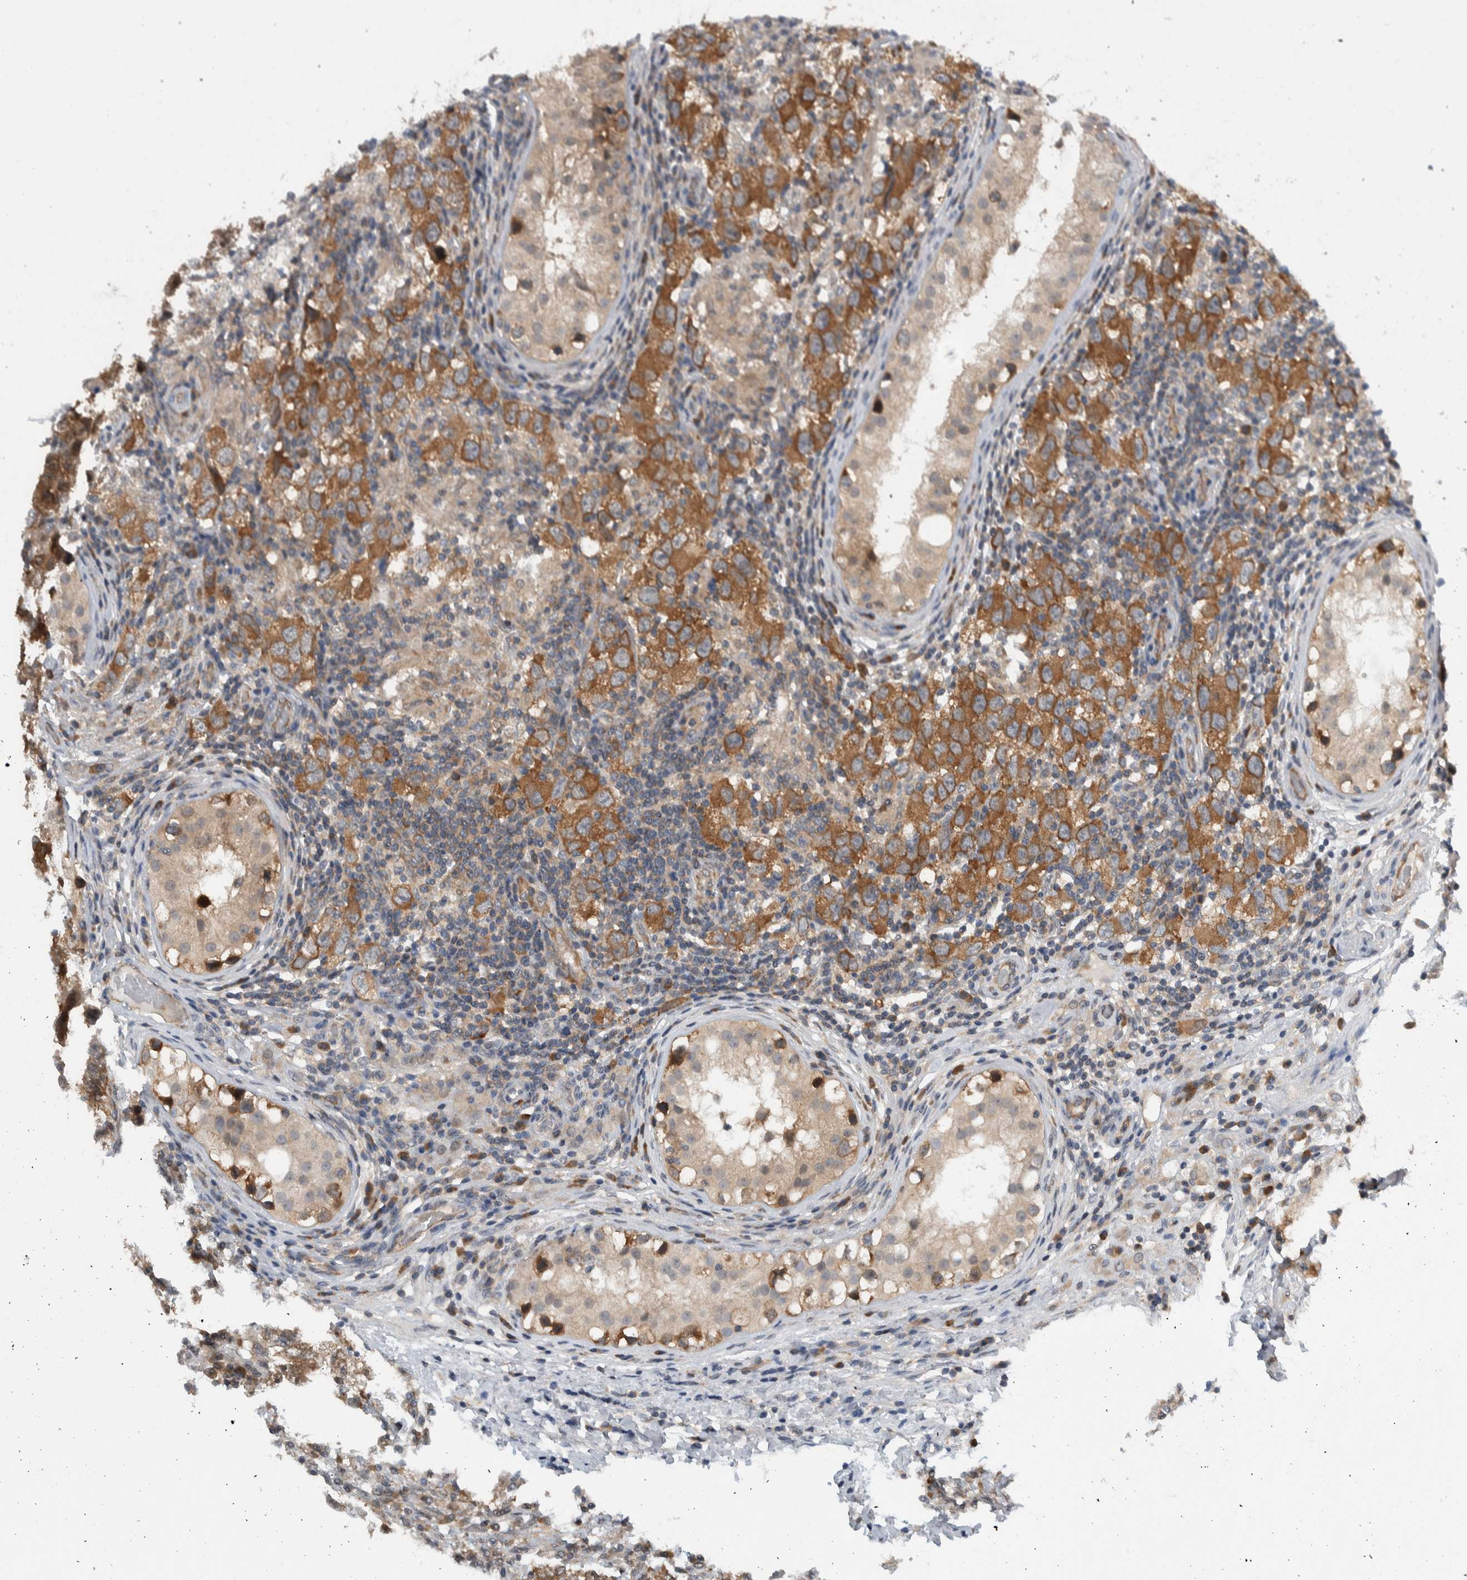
{"staining": {"intensity": "moderate", "quantity": ">75%", "location": "cytoplasmic/membranous"}, "tissue": "testis cancer", "cell_type": "Tumor cells", "image_type": "cancer", "snomed": [{"axis": "morphology", "description": "Carcinoma, Embryonal, NOS"}, {"axis": "topography", "description": "Testis"}], "caption": "A brown stain highlights moderate cytoplasmic/membranous expression of a protein in testis cancer (embryonal carcinoma) tumor cells.", "gene": "CCDC43", "patient": {"sex": "male", "age": 21}}